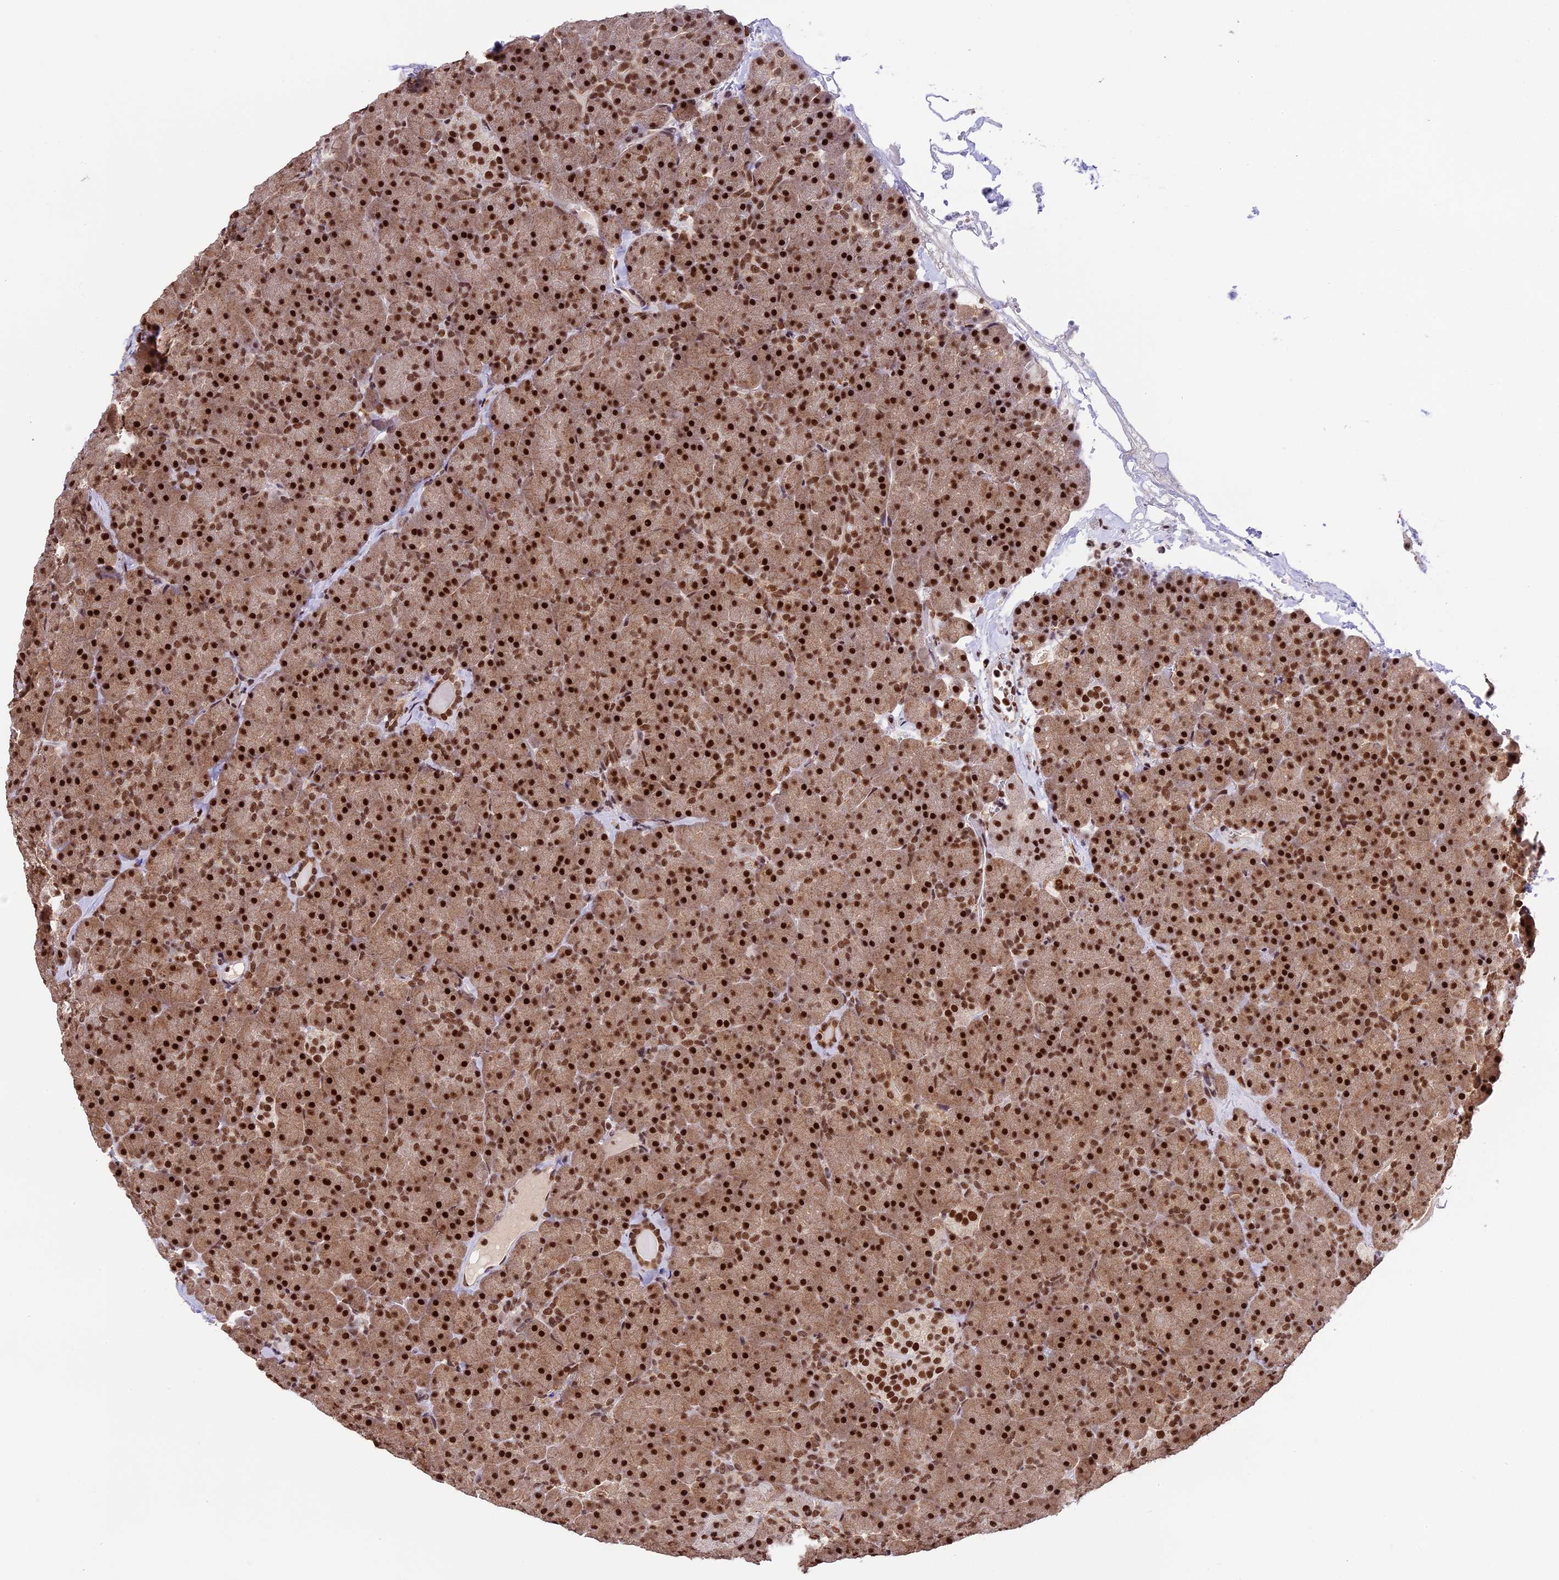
{"staining": {"intensity": "strong", "quantity": ">75%", "location": "nuclear"}, "tissue": "pancreas", "cell_type": "Exocrine glandular cells", "image_type": "normal", "snomed": [{"axis": "morphology", "description": "Normal tissue, NOS"}, {"axis": "topography", "description": "Pancreas"}], "caption": "Immunohistochemistry of normal human pancreas displays high levels of strong nuclear expression in about >75% of exocrine glandular cells. (Stains: DAB (3,3'-diaminobenzidine) in brown, nuclei in blue, Microscopy: brightfield microscopy at high magnification).", "gene": "RAMACL", "patient": {"sex": "male", "age": 36}}